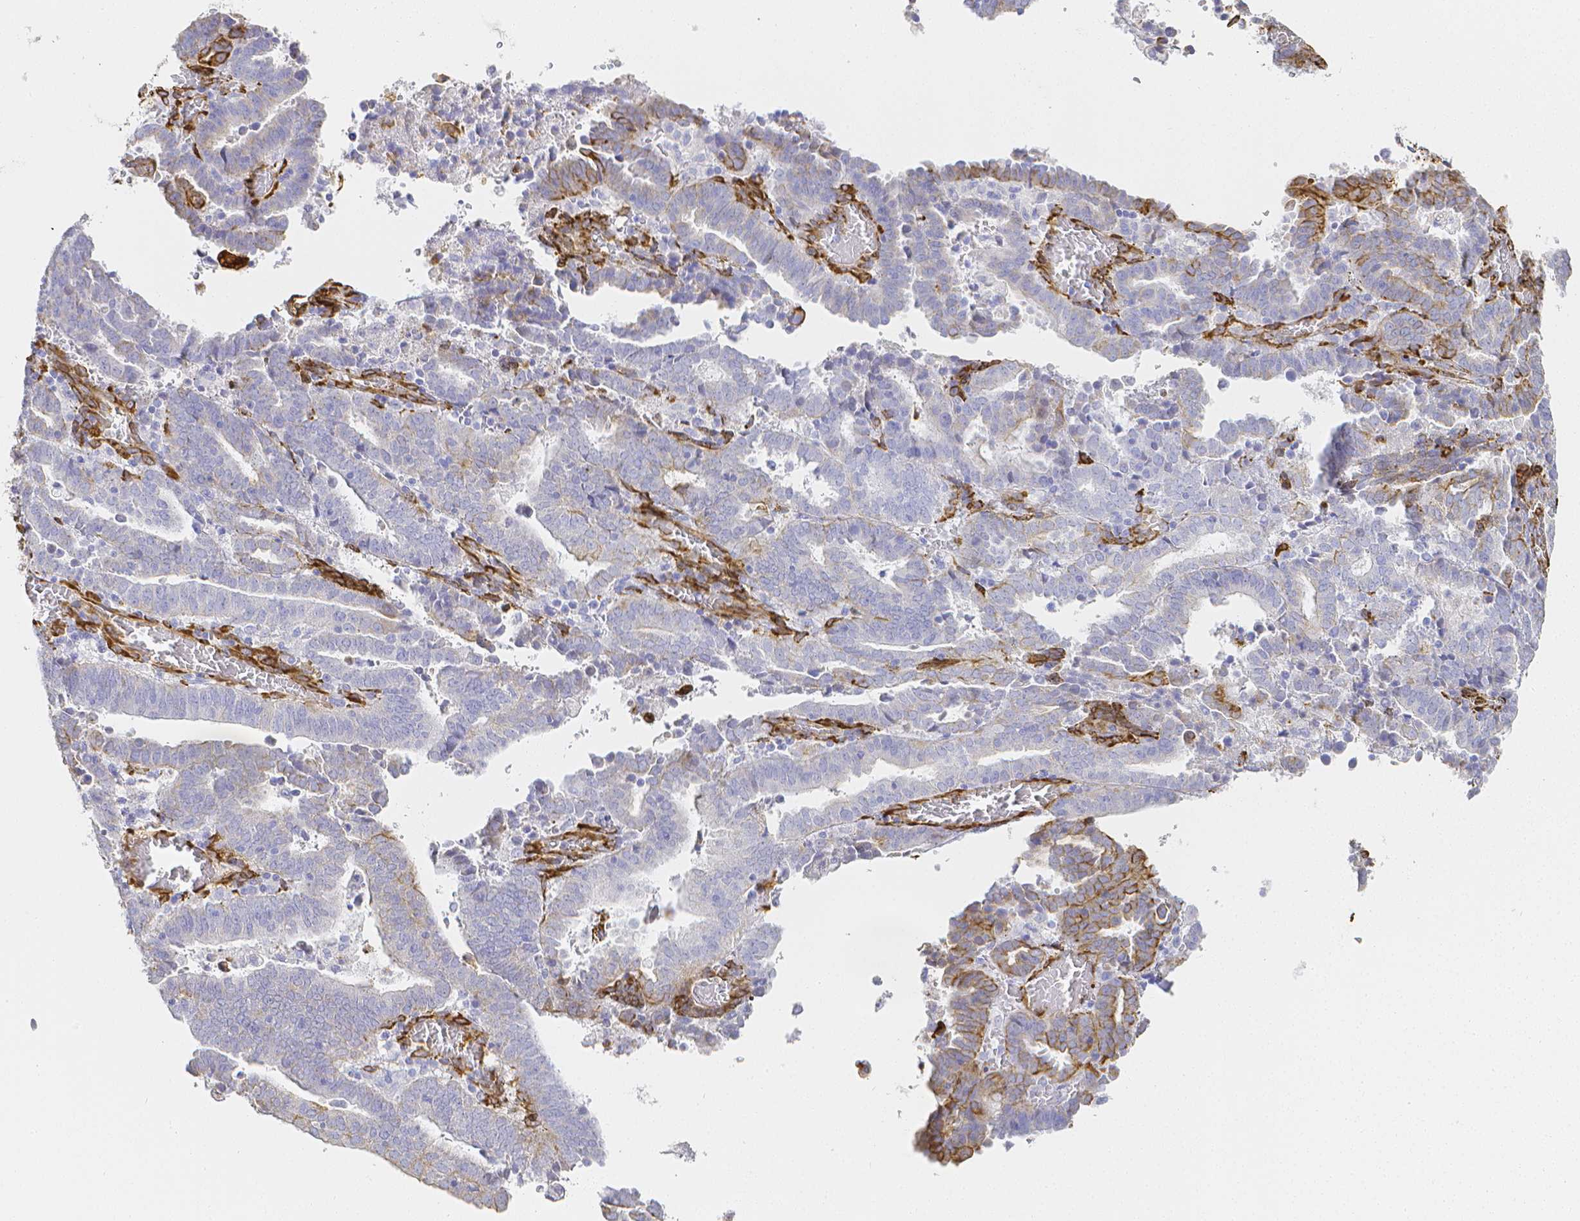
{"staining": {"intensity": "weak", "quantity": "<25%", "location": "cytoplasmic/membranous"}, "tissue": "endometrial cancer", "cell_type": "Tumor cells", "image_type": "cancer", "snomed": [{"axis": "morphology", "description": "Adenocarcinoma, NOS"}, {"axis": "topography", "description": "Uterus"}], "caption": "A photomicrograph of endometrial cancer (adenocarcinoma) stained for a protein exhibits no brown staining in tumor cells.", "gene": "SMURF1", "patient": {"sex": "female", "age": 83}}